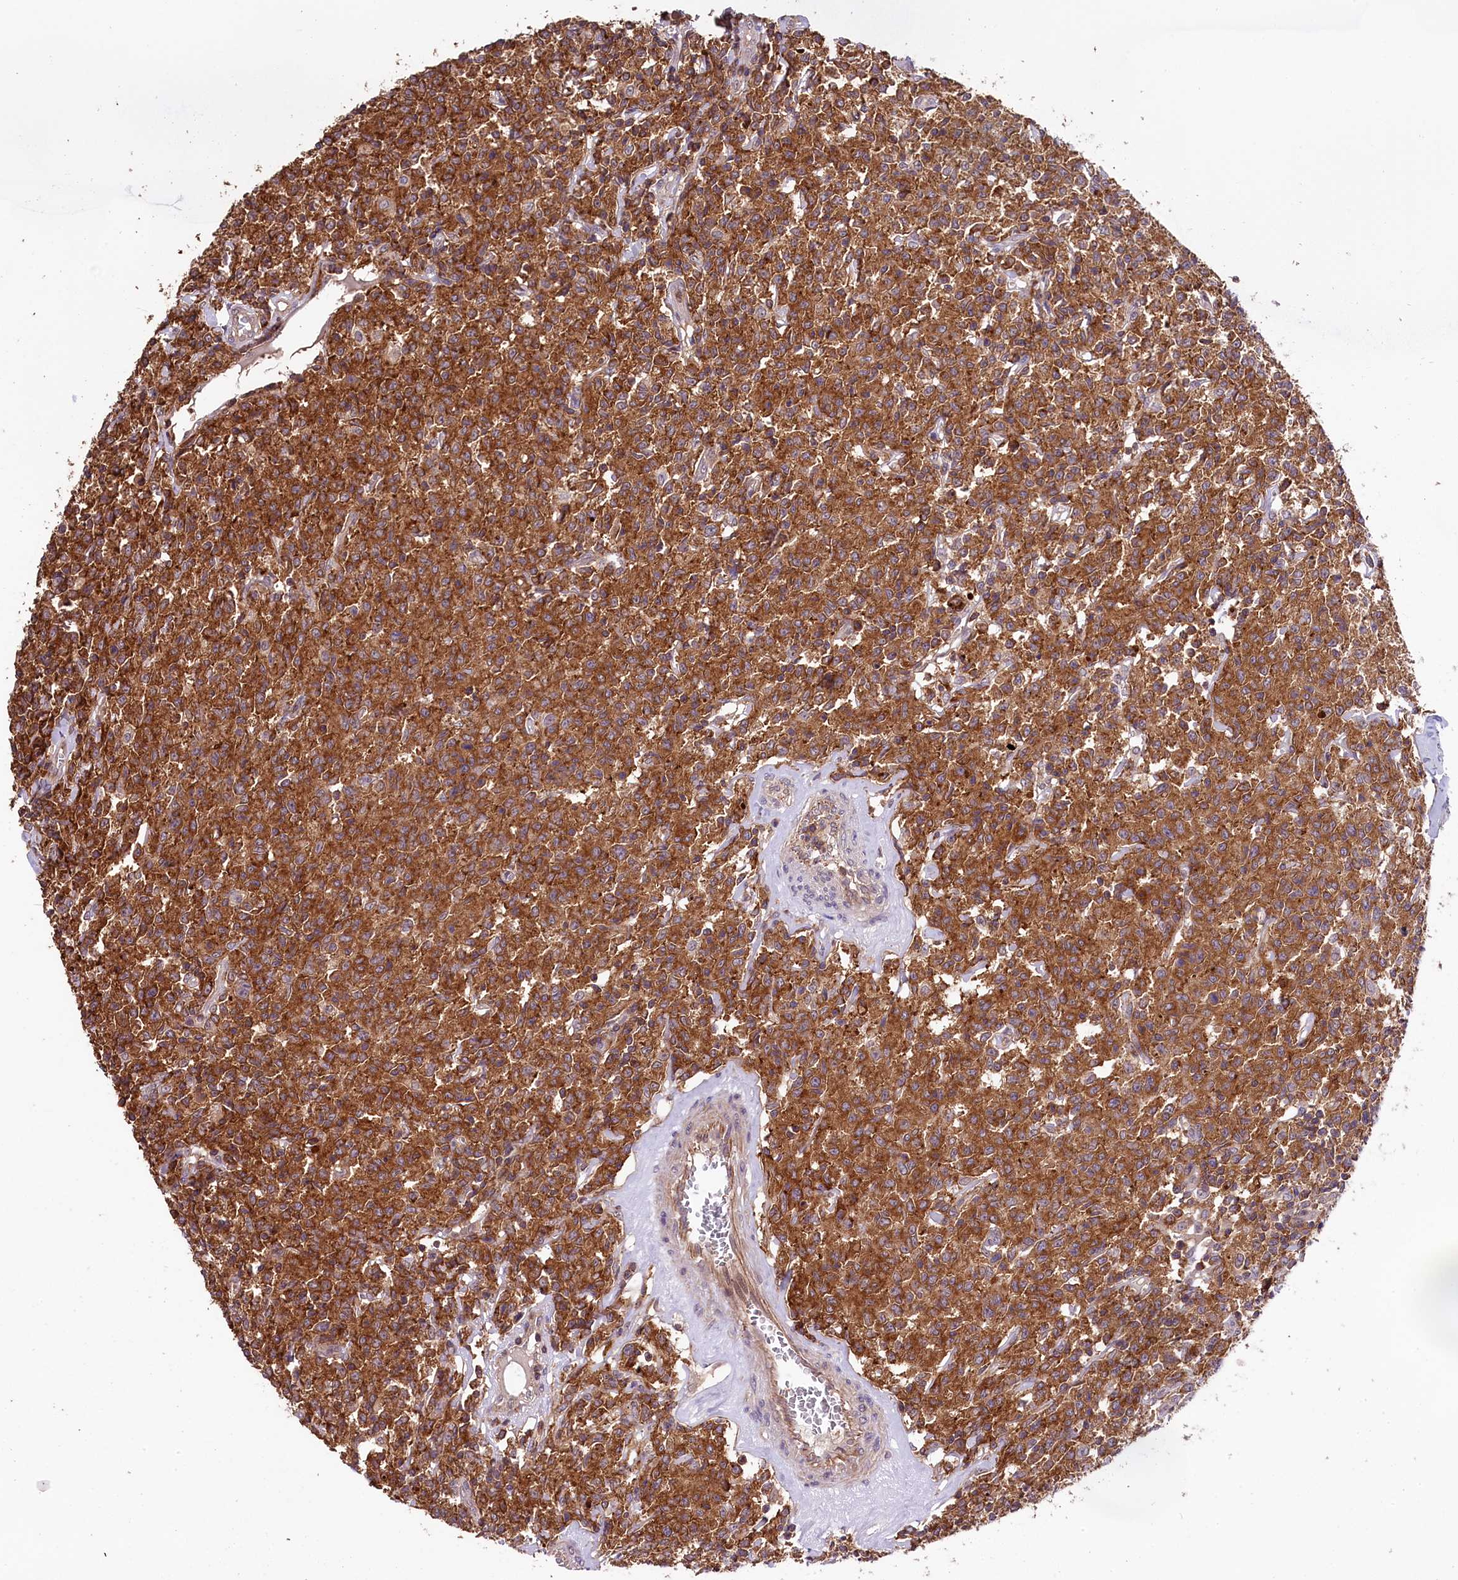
{"staining": {"intensity": "moderate", "quantity": ">75%", "location": "cytoplasmic/membranous"}, "tissue": "lymphoma", "cell_type": "Tumor cells", "image_type": "cancer", "snomed": [{"axis": "morphology", "description": "Malignant lymphoma, non-Hodgkin's type, Low grade"}, {"axis": "topography", "description": "Small intestine"}], "caption": "A brown stain labels moderate cytoplasmic/membranous expression of a protein in human lymphoma tumor cells.", "gene": "SKIDA1", "patient": {"sex": "female", "age": 59}}